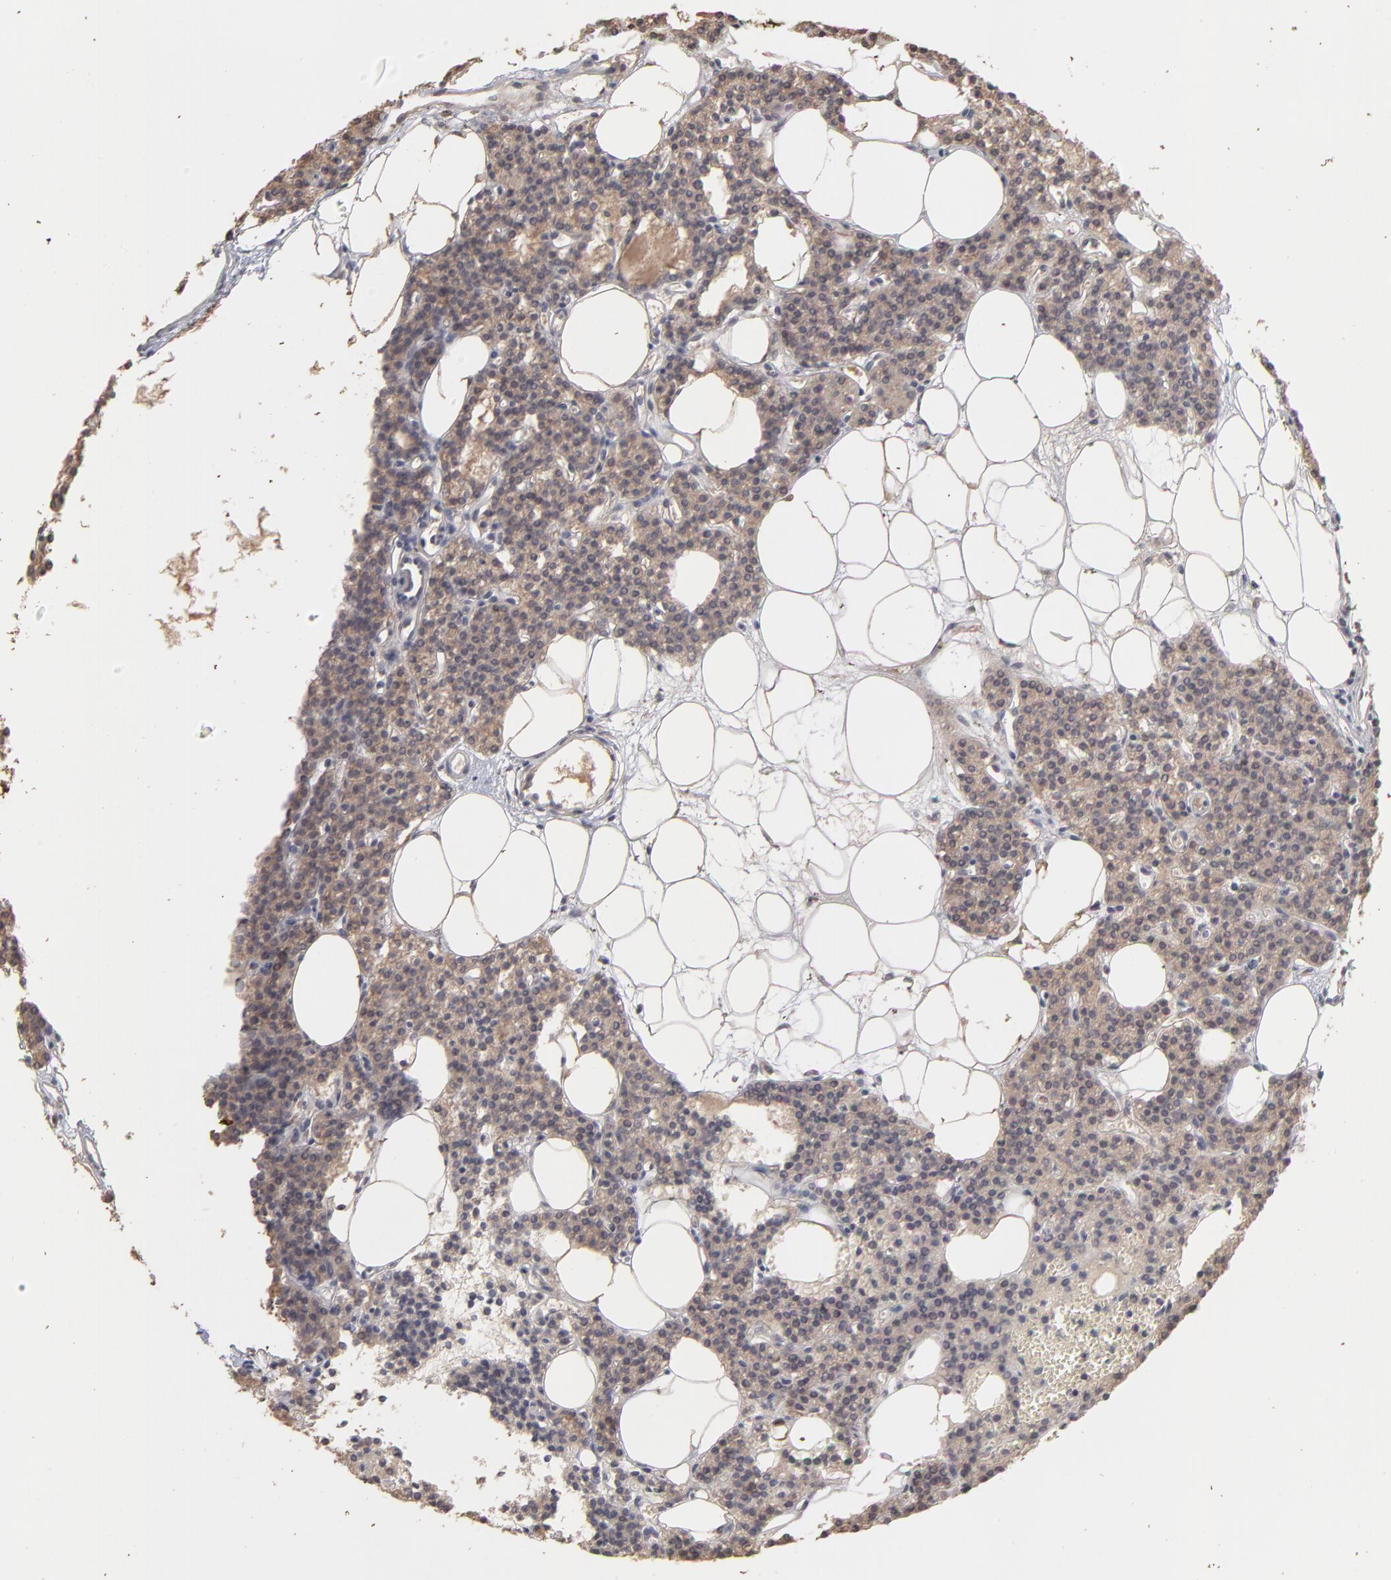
{"staining": {"intensity": "moderate", "quantity": ">75%", "location": "cytoplasmic/membranous"}, "tissue": "parathyroid gland", "cell_type": "Glandular cells", "image_type": "normal", "snomed": [{"axis": "morphology", "description": "Normal tissue, NOS"}, {"axis": "topography", "description": "Parathyroid gland"}], "caption": "An immunohistochemistry histopathology image of benign tissue is shown. Protein staining in brown labels moderate cytoplasmic/membranous positivity in parathyroid gland within glandular cells.", "gene": "TANGO2", "patient": {"sex": "male", "age": 24}}